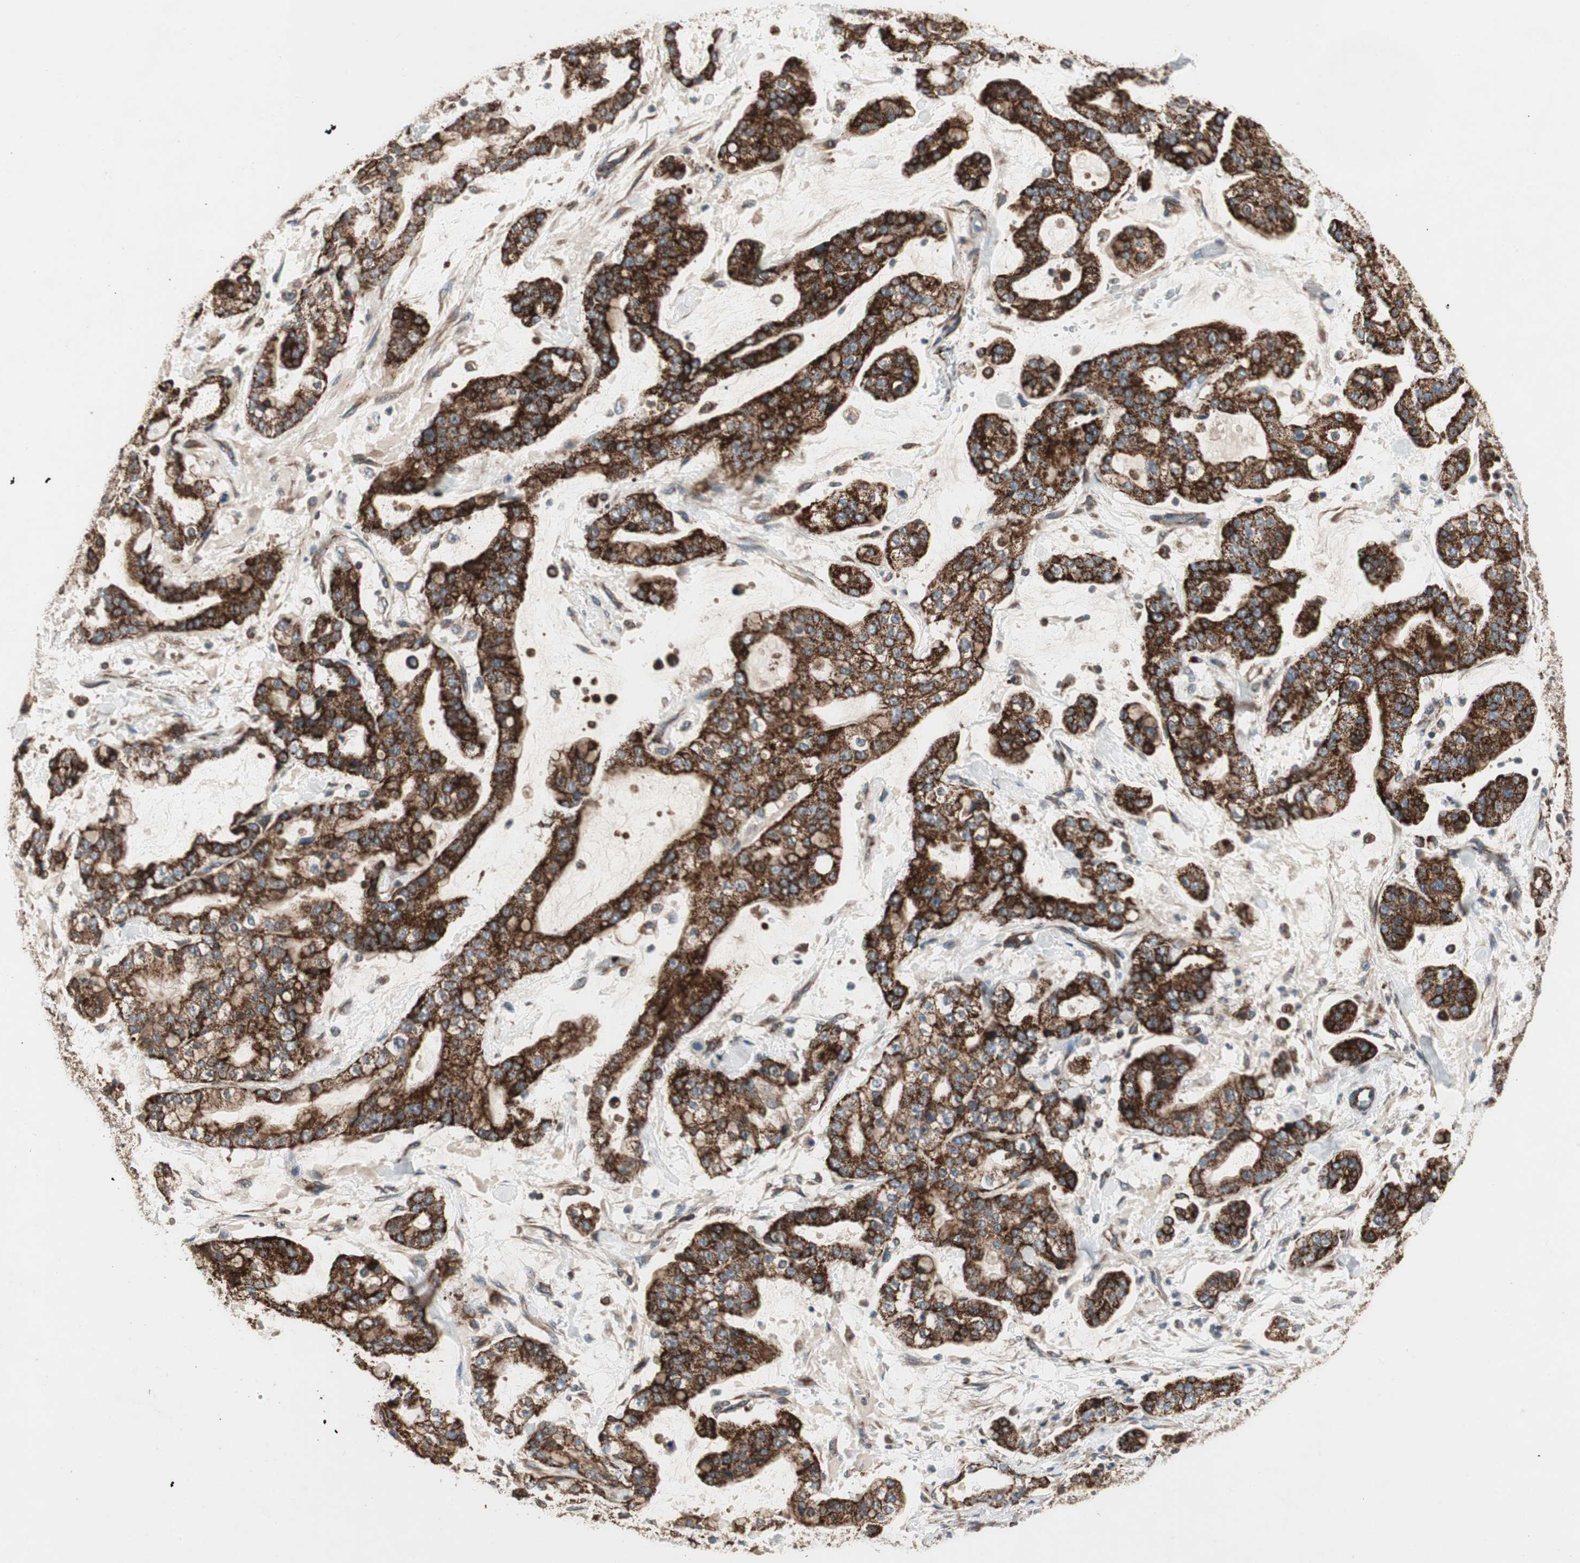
{"staining": {"intensity": "strong", "quantity": ">75%", "location": "cytoplasmic/membranous"}, "tissue": "stomach cancer", "cell_type": "Tumor cells", "image_type": "cancer", "snomed": [{"axis": "morphology", "description": "Normal tissue, NOS"}, {"axis": "morphology", "description": "Adenocarcinoma, NOS"}, {"axis": "topography", "description": "Stomach, upper"}, {"axis": "topography", "description": "Stomach"}], "caption": "Human stomach cancer stained with a brown dye demonstrates strong cytoplasmic/membranous positive expression in approximately >75% of tumor cells.", "gene": "AKAP1", "patient": {"sex": "male", "age": 76}}